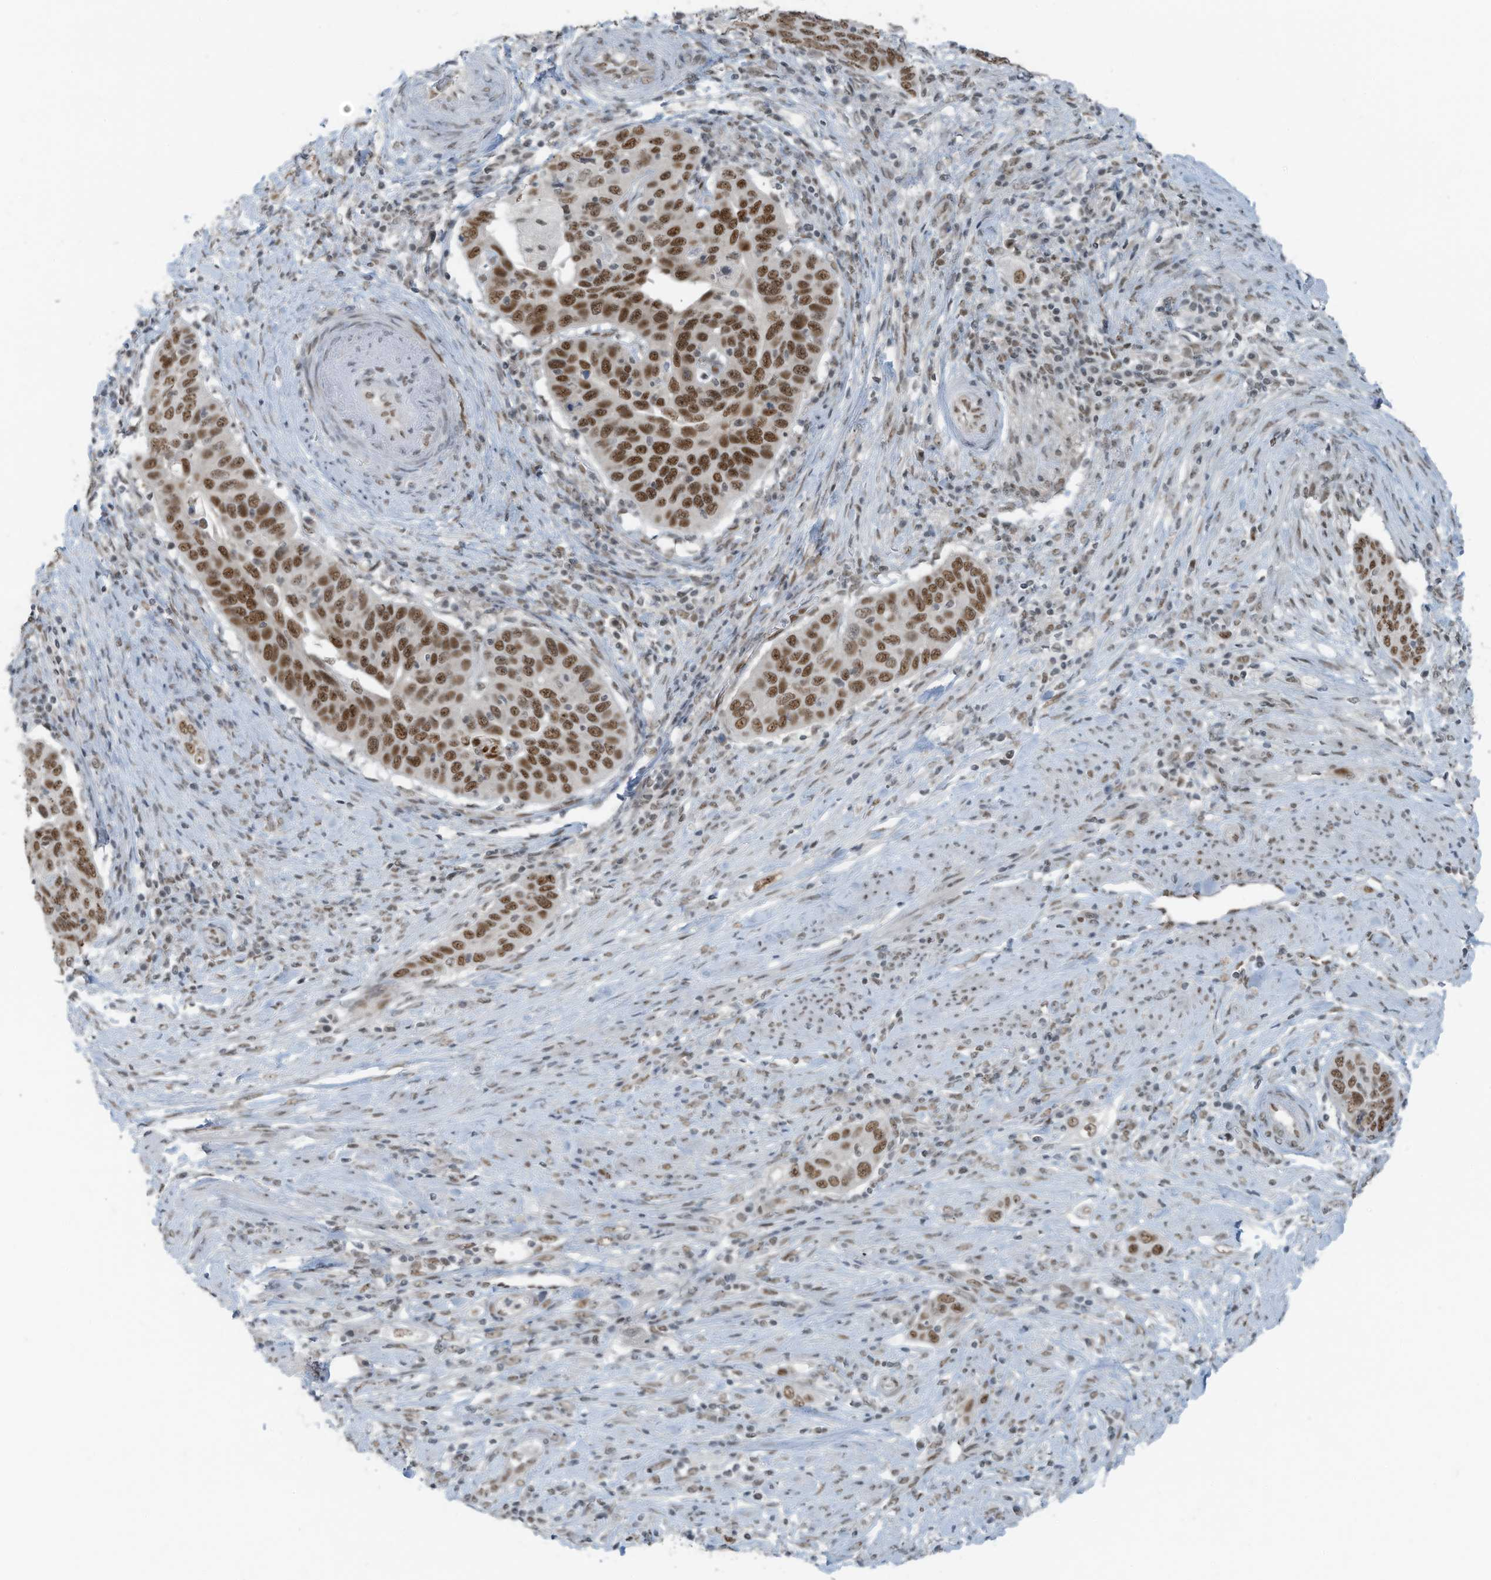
{"staining": {"intensity": "moderate", "quantity": ">75%", "location": "nuclear"}, "tissue": "cervical cancer", "cell_type": "Tumor cells", "image_type": "cancer", "snomed": [{"axis": "morphology", "description": "Squamous cell carcinoma, NOS"}, {"axis": "topography", "description": "Cervix"}], "caption": "Immunohistochemistry image of cervical squamous cell carcinoma stained for a protein (brown), which exhibits medium levels of moderate nuclear staining in approximately >75% of tumor cells.", "gene": "WRNIP1", "patient": {"sex": "female", "age": 60}}